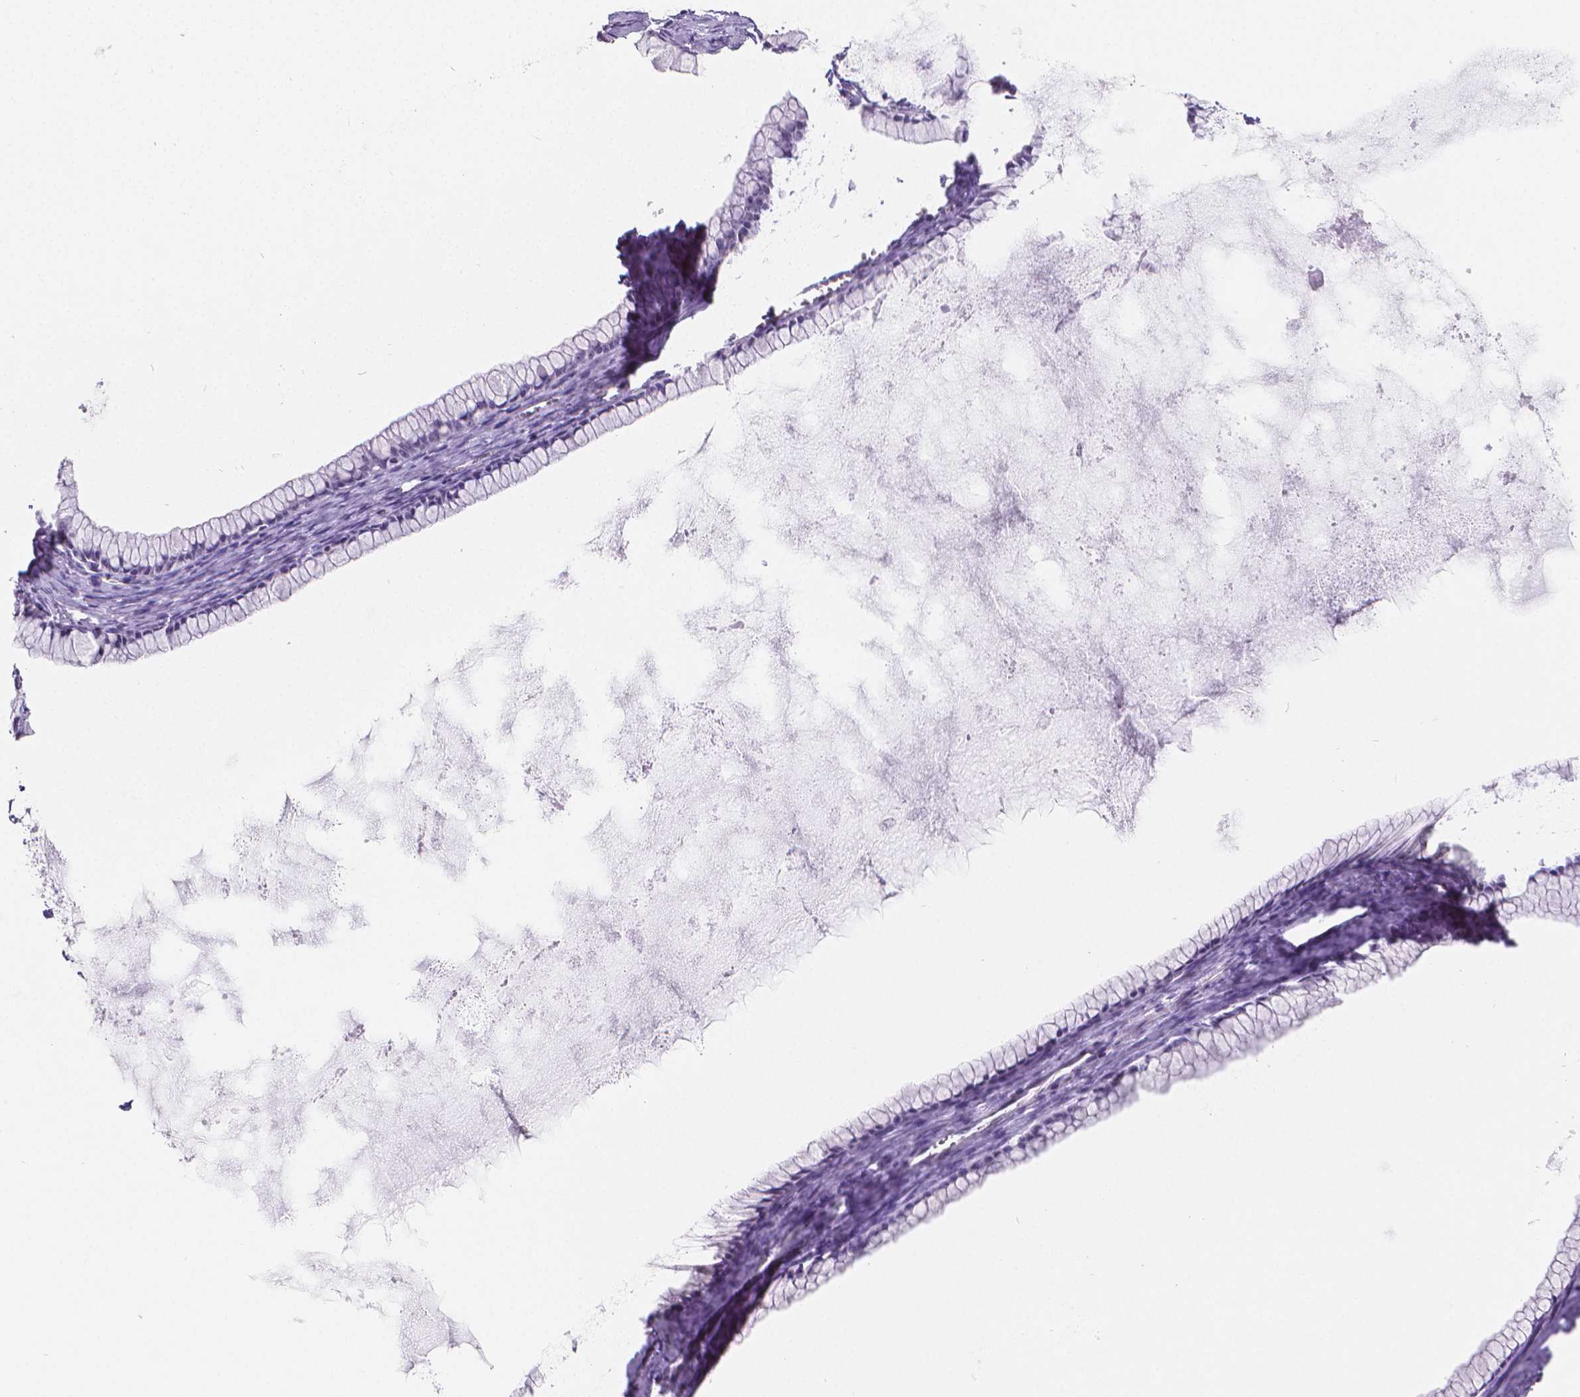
{"staining": {"intensity": "negative", "quantity": "none", "location": "none"}, "tissue": "ovarian cancer", "cell_type": "Tumor cells", "image_type": "cancer", "snomed": [{"axis": "morphology", "description": "Cystadenocarcinoma, mucinous, NOS"}, {"axis": "topography", "description": "Ovary"}], "caption": "The micrograph demonstrates no significant expression in tumor cells of ovarian cancer (mucinous cystadenocarcinoma). (Stains: DAB (3,3'-diaminobenzidine) immunohistochemistry (IHC) with hematoxylin counter stain, Microscopy: brightfield microscopy at high magnification).", "gene": "MEF2C", "patient": {"sex": "female", "age": 41}}